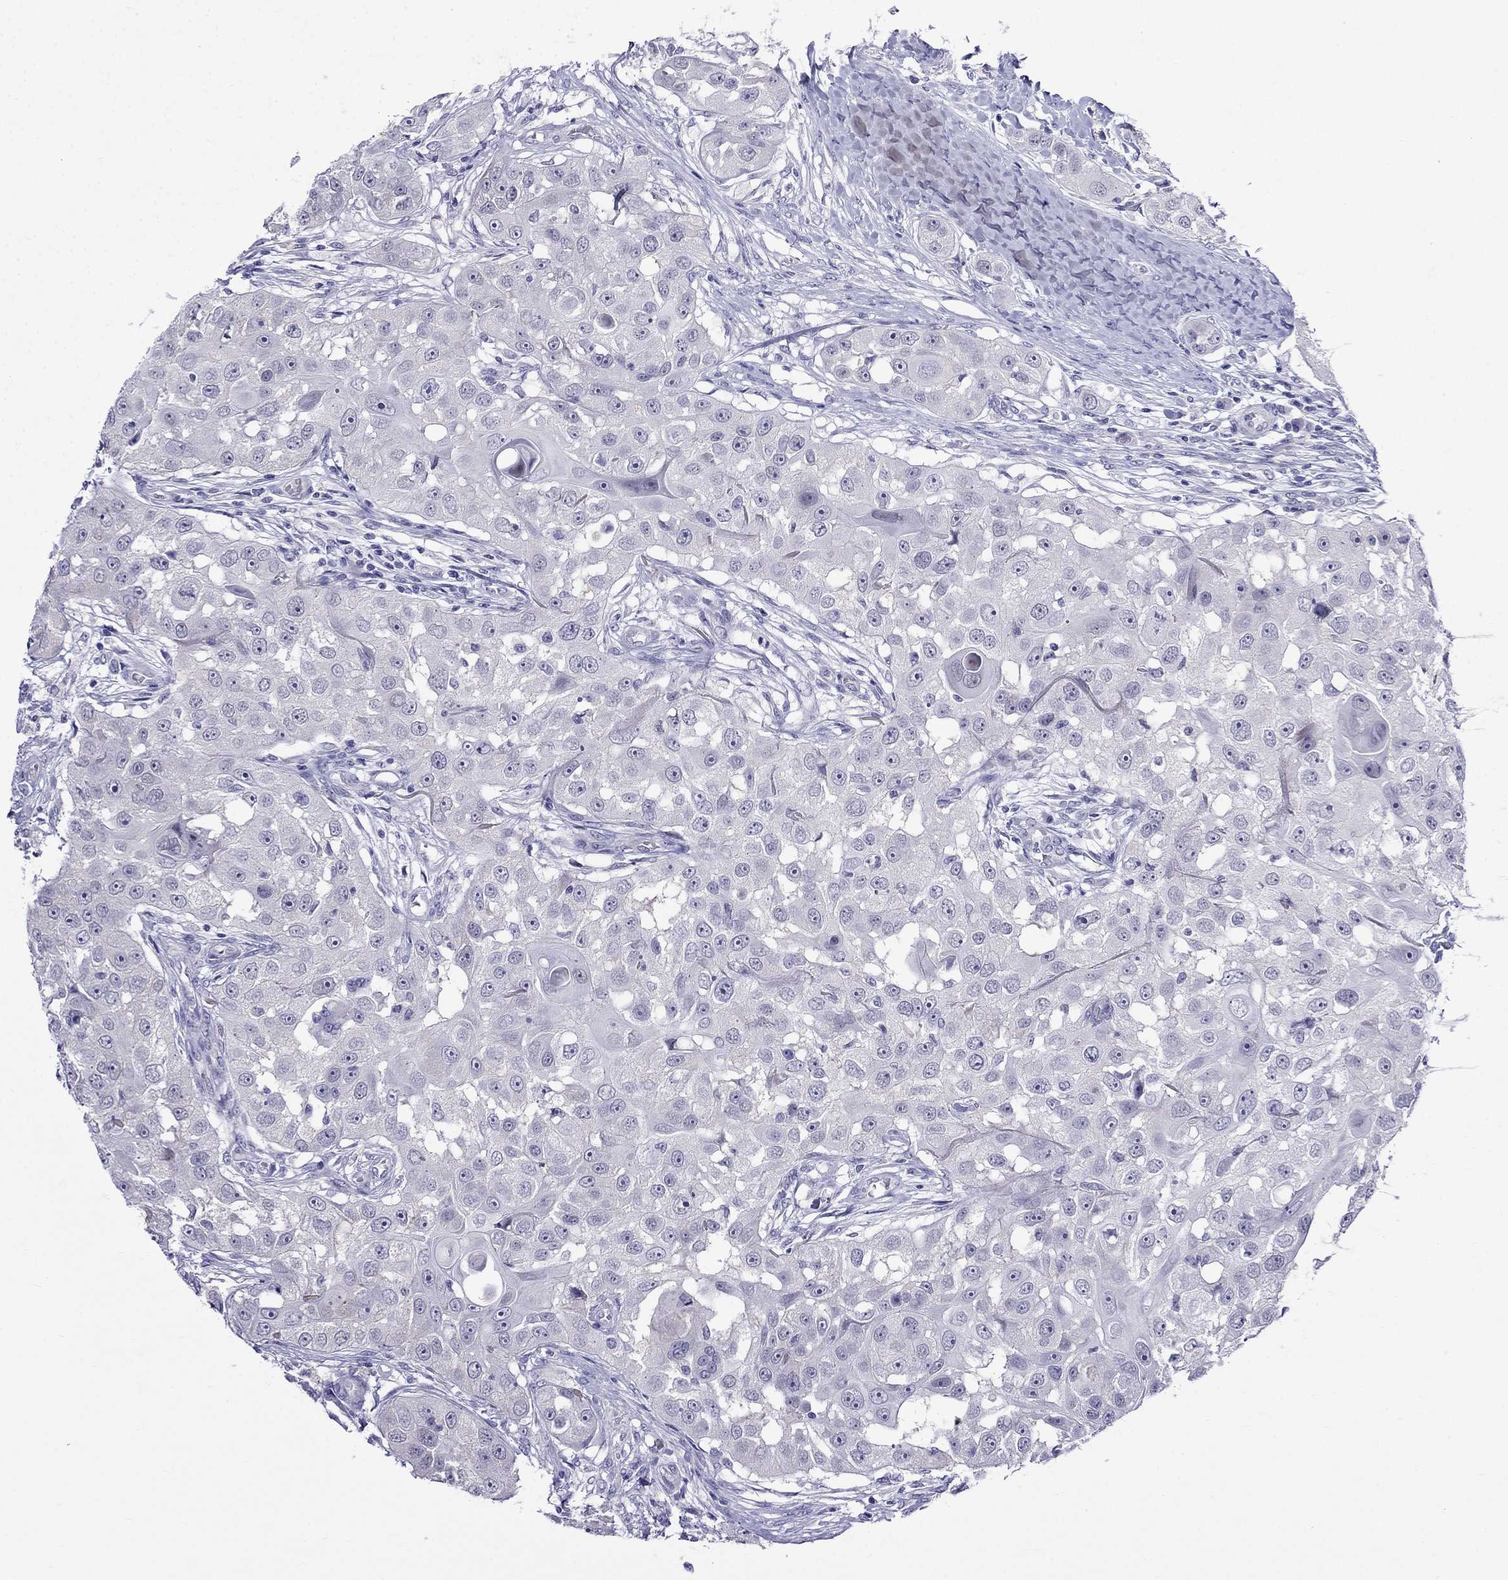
{"staining": {"intensity": "negative", "quantity": "none", "location": "none"}, "tissue": "head and neck cancer", "cell_type": "Tumor cells", "image_type": "cancer", "snomed": [{"axis": "morphology", "description": "Squamous cell carcinoma, NOS"}, {"axis": "topography", "description": "Head-Neck"}], "caption": "IHC photomicrograph of squamous cell carcinoma (head and neck) stained for a protein (brown), which shows no staining in tumor cells. (Stains: DAB (3,3'-diaminobenzidine) immunohistochemistry with hematoxylin counter stain, Microscopy: brightfield microscopy at high magnification).", "gene": "MGP", "patient": {"sex": "male", "age": 51}}